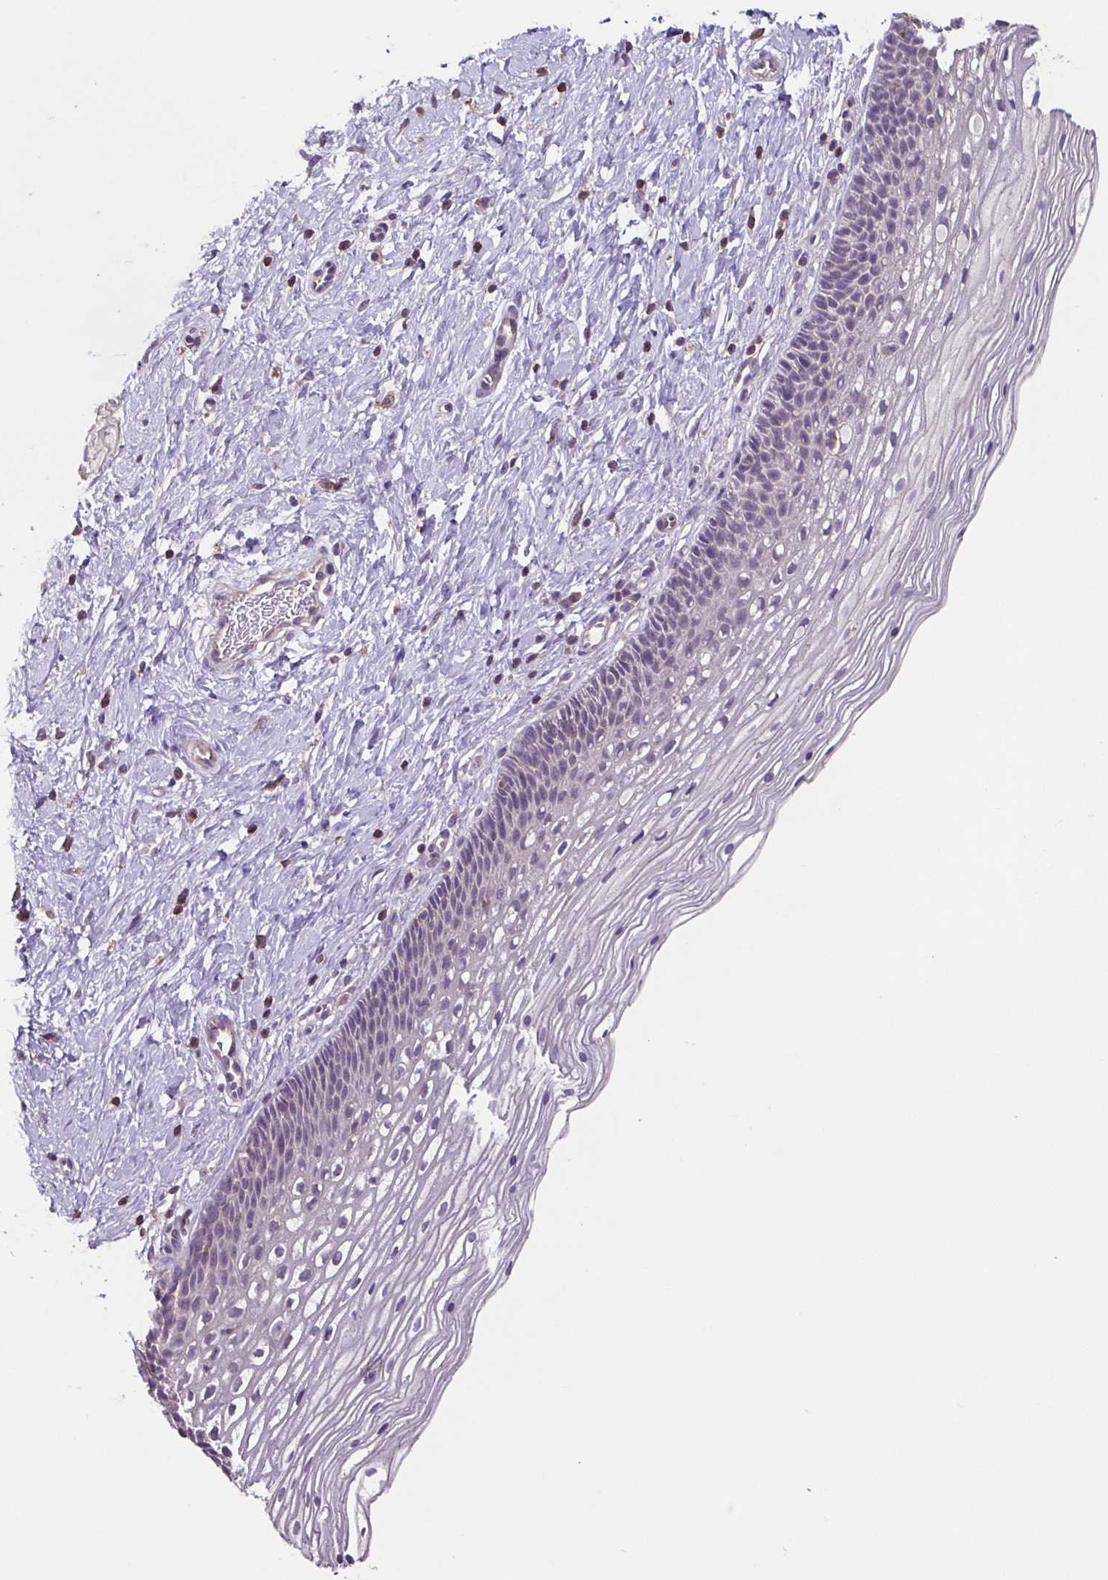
{"staining": {"intensity": "negative", "quantity": "none", "location": "none"}, "tissue": "cervix", "cell_type": "Glandular cells", "image_type": "normal", "snomed": [{"axis": "morphology", "description": "Normal tissue, NOS"}, {"axis": "topography", "description": "Cervix"}], "caption": "Photomicrograph shows no significant protein expression in glandular cells of unremarkable cervix. (Immunohistochemistry, brightfield microscopy, high magnification).", "gene": "ACTRT2", "patient": {"sex": "female", "age": 34}}